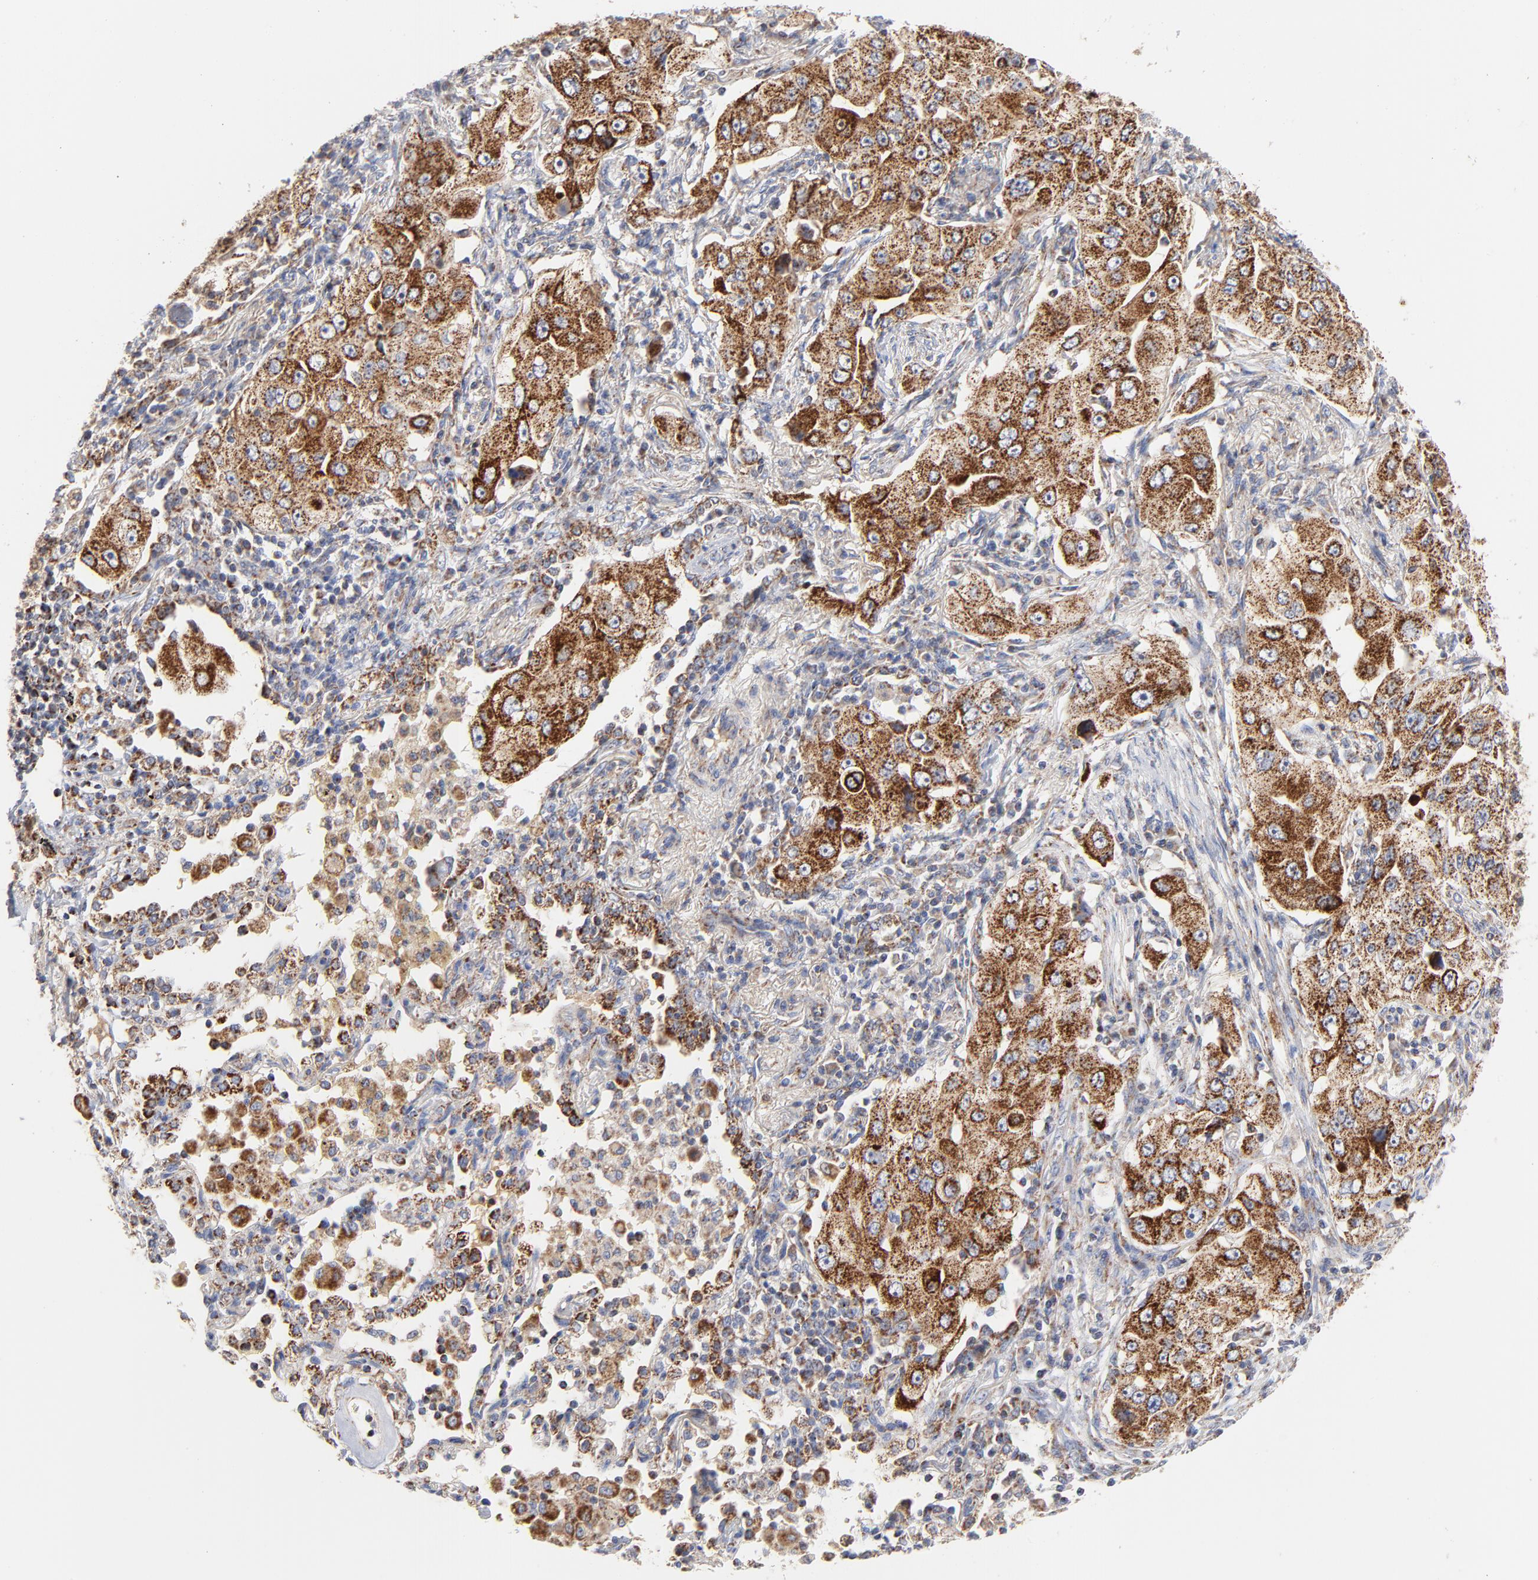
{"staining": {"intensity": "strong", "quantity": ">75%", "location": "cytoplasmic/membranous"}, "tissue": "lung cancer", "cell_type": "Tumor cells", "image_type": "cancer", "snomed": [{"axis": "morphology", "description": "Adenocarcinoma, NOS"}, {"axis": "topography", "description": "Lung"}], "caption": "Lung cancer stained with DAB (3,3'-diaminobenzidine) immunohistochemistry (IHC) demonstrates high levels of strong cytoplasmic/membranous expression in about >75% of tumor cells.", "gene": "DIABLO", "patient": {"sex": "male", "age": 84}}